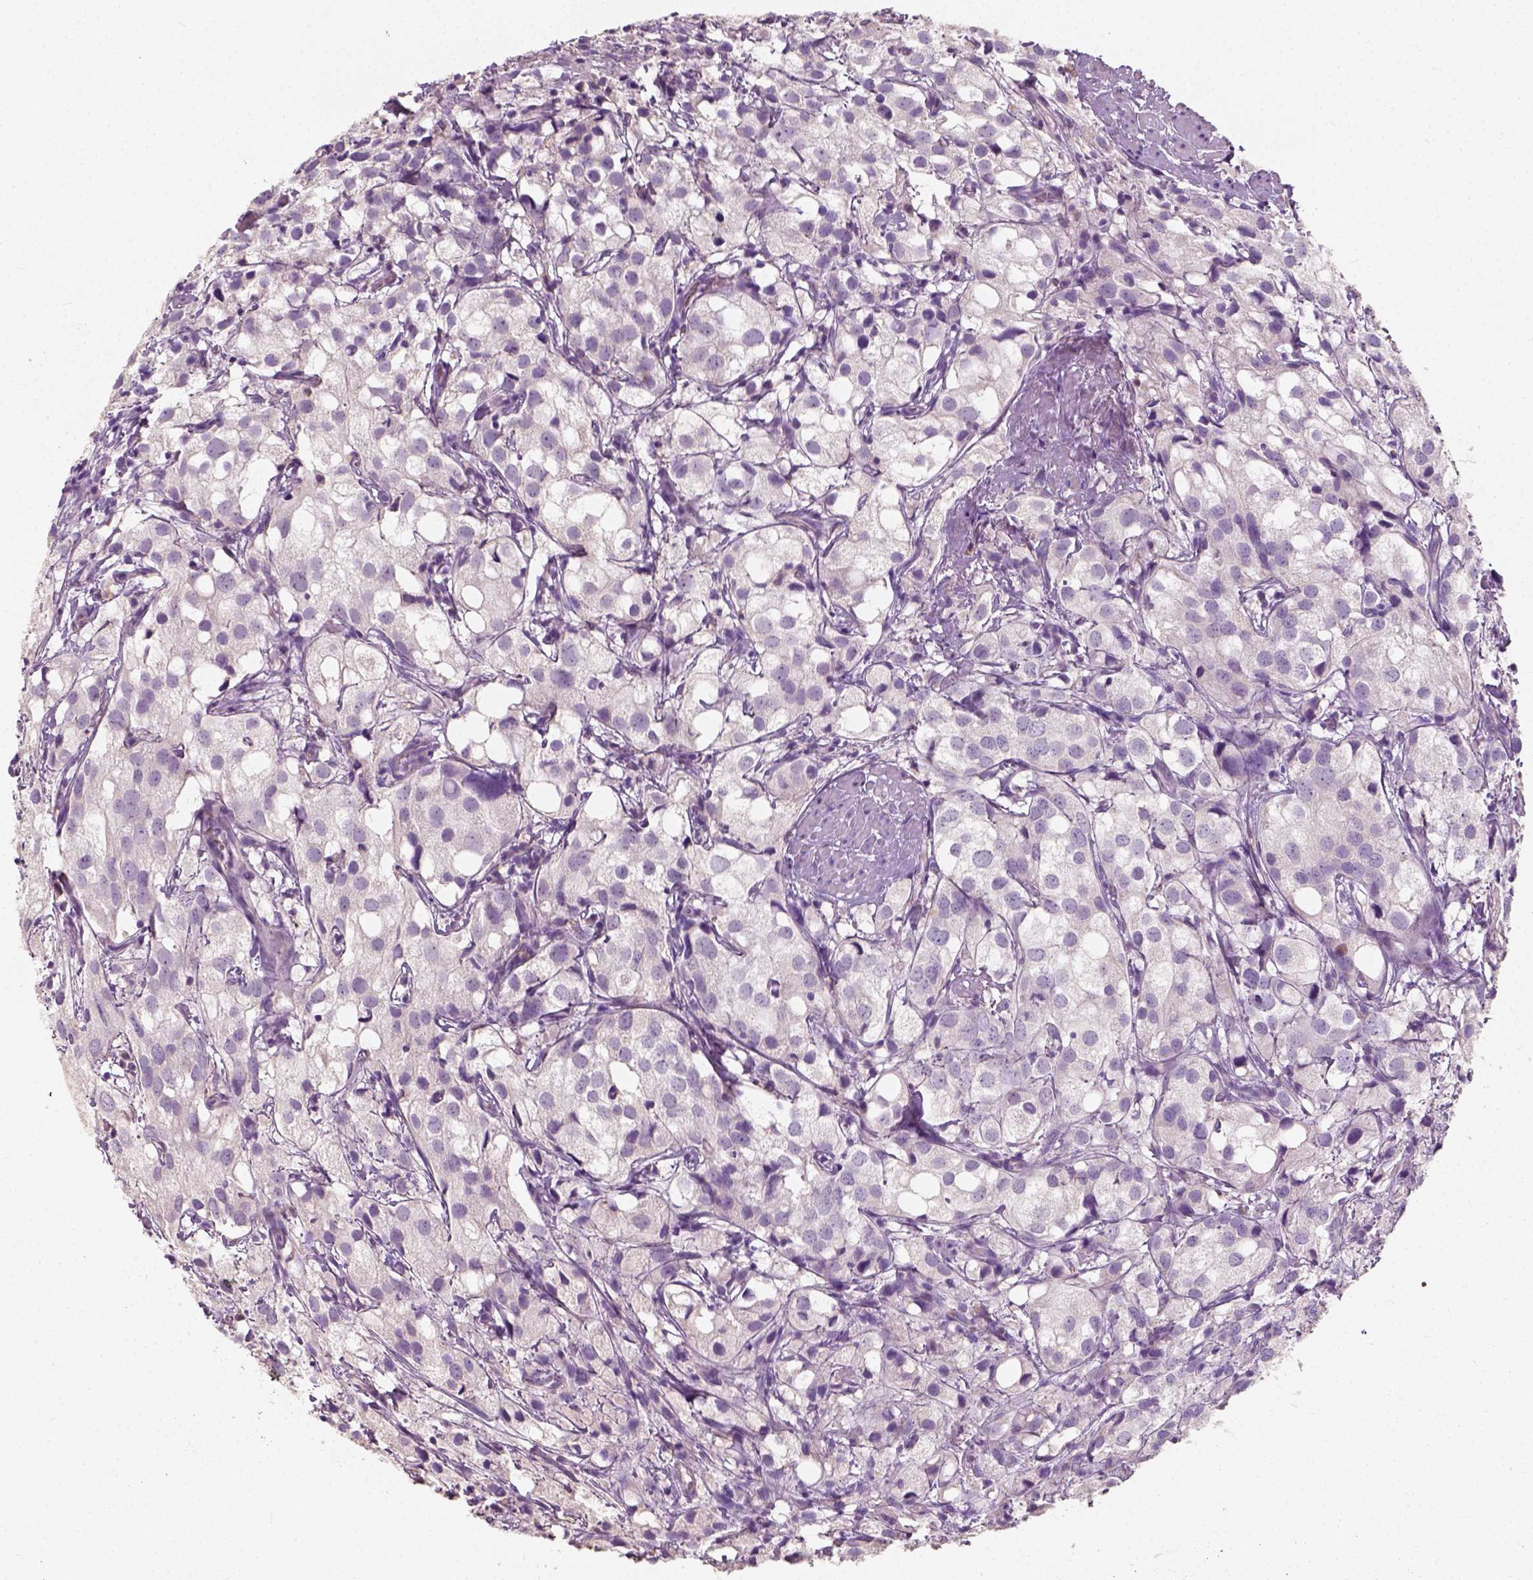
{"staining": {"intensity": "negative", "quantity": "none", "location": "none"}, "tissue": "prostate cancer", "cell_type": "Tumor cells", "image_type": "cancer", "snomed": [{"axis": "morphology", "description": "Adenocarcinoma, High grade"}, {"axis": "topography", "description": "Prostate"}], "caption": "DAB immunohistochemical staining of adenocarcinoma (high-grade) (prostate) reveals no significant positivity in tumor cells.", "gene": "DHCR24", "patient": {"sex": "male", "age": 86}}